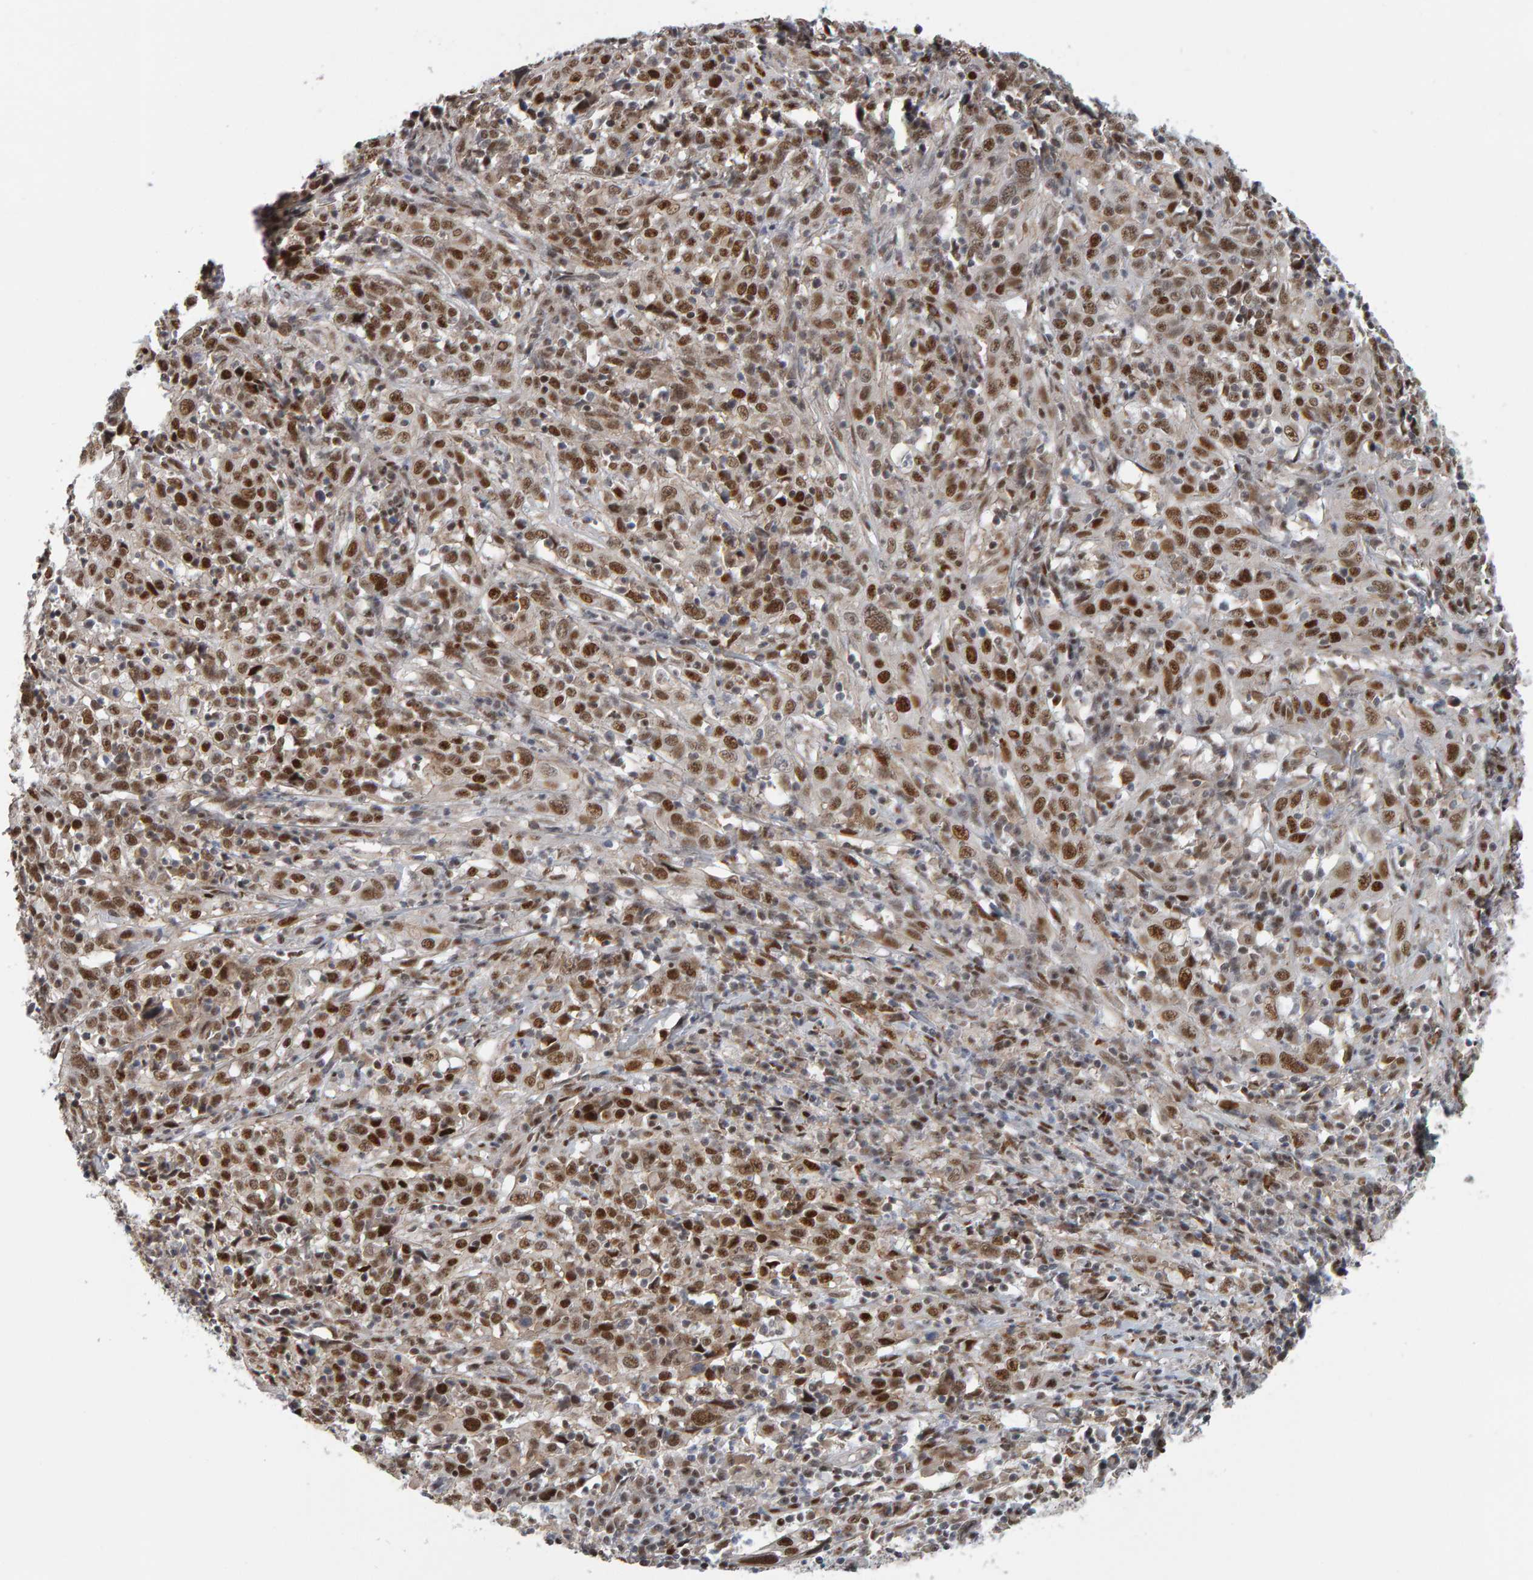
{"staining": {"intensity": "moderate", "quantity": ">75%", "location": "nuclear"}, "tissue": "cervical cancer", "cell_type": "Tumor cells", "image_type": "cancer", "snomed": [{"axis": "morphology", "description": "Squamous cell carcinoma, NOS"}, {"axis": "topography", "description": "Cervix"}], "caption": "A high-resolution image shows immunohistochemistry (IHC) staining of cervical squamous cell carcinoma, which exhibits moderate nuclear positivity in approximately >75% of tumor cells.", "gene": "ATF7IP", "patient": {"sex": "female", "age": 46}}